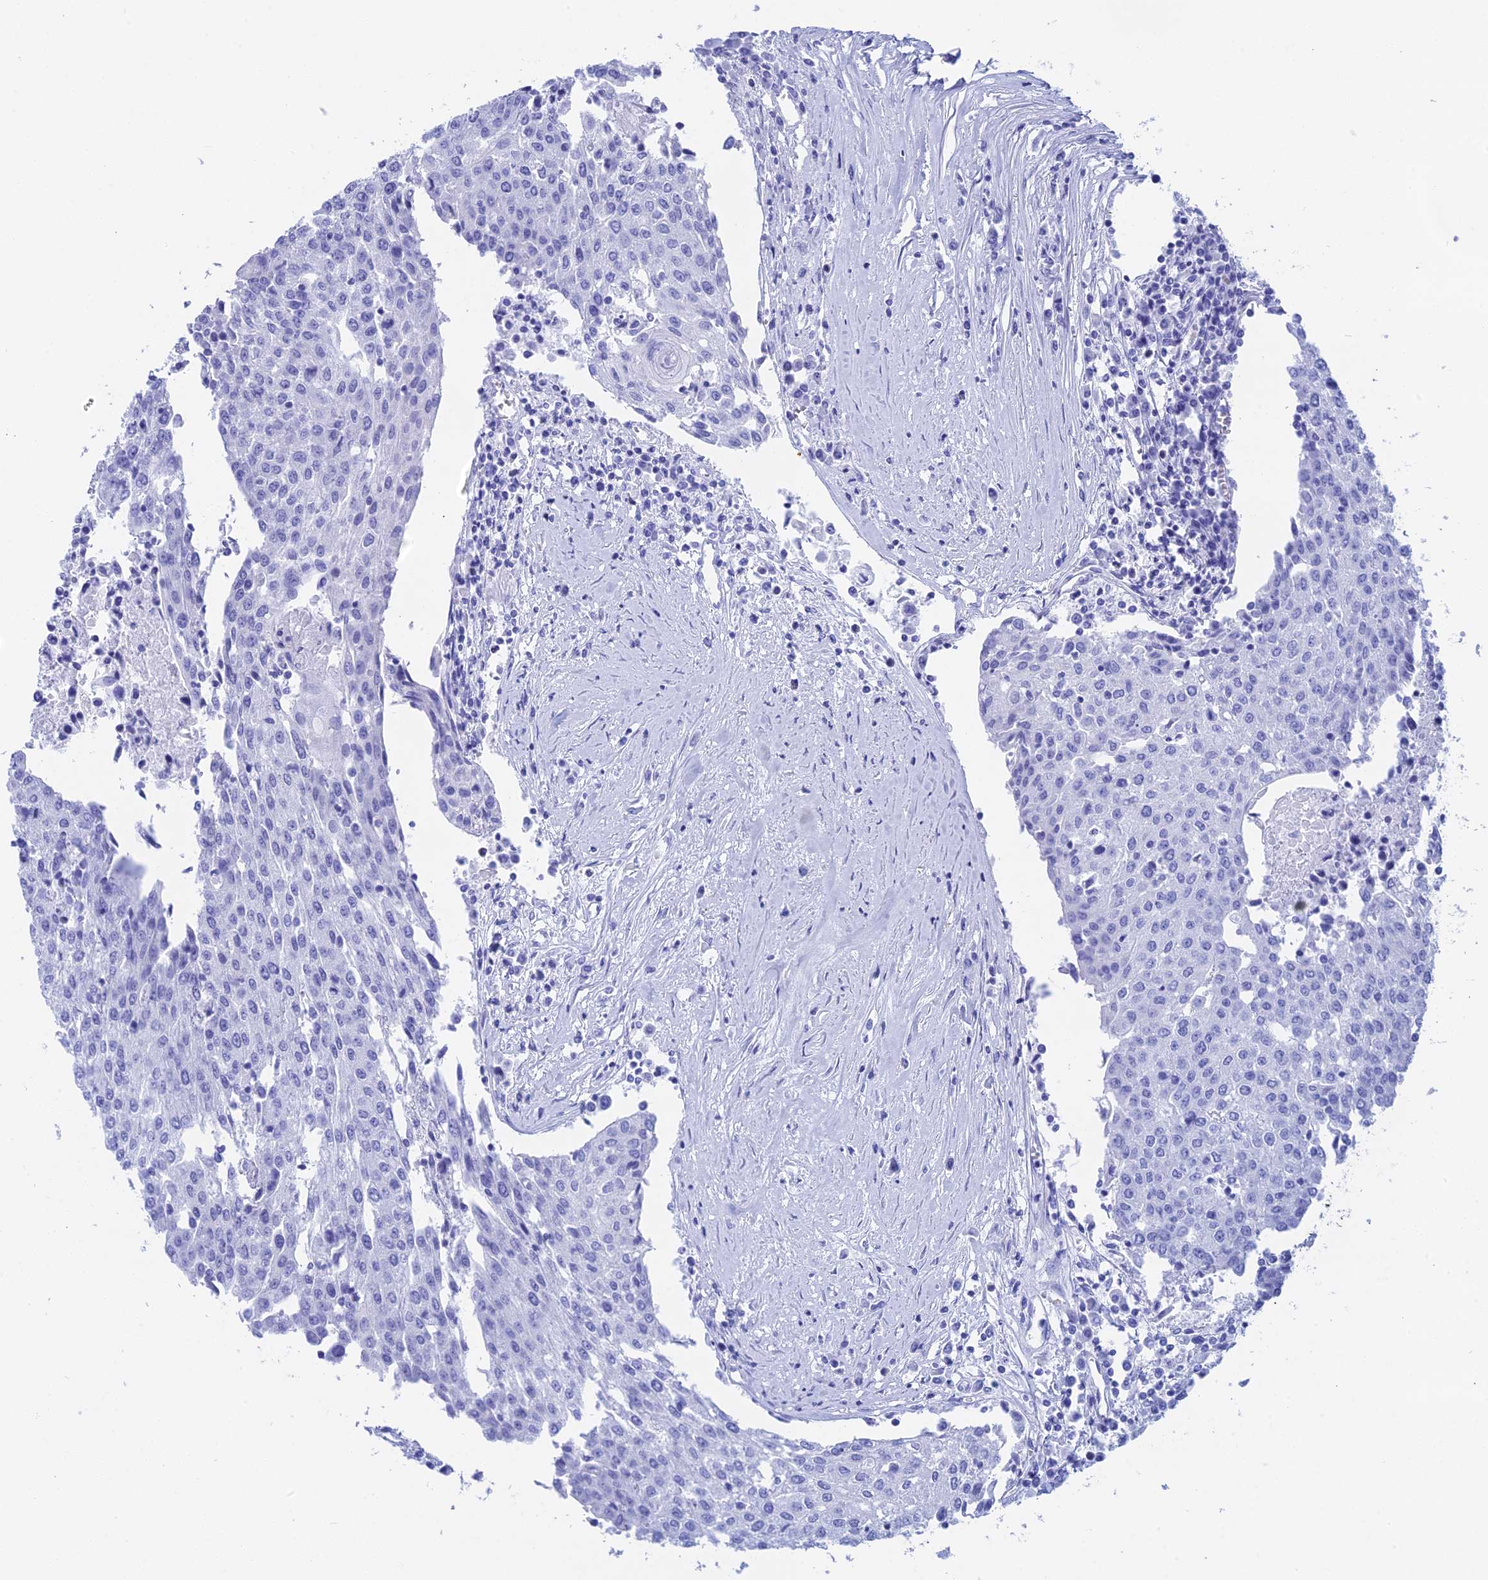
{"staining": {"intensity": "negative", "quantity": "none", "location": "none"}, "tissue": "urothelial cancer", "cell_type": "Tumor cells", "image_type": "cancer", "snomed": [{"axis": "morphology", "description": "Urothelial carcinoma, High grade"}, {"axis": "topography", "description": "Urinary bladder"}], "caption": "Urothelial cancer was stained to show a protein in brown. There is no significant staining in tumor cells. (Stains: DAB (3,3'-diaminobenzidine) IHC with hematoxylin counter stain, Microscopy: brightfield microscopy at high magnification).", "gene": "TEX101", "patient": {"sex": "female", "age": 85}}